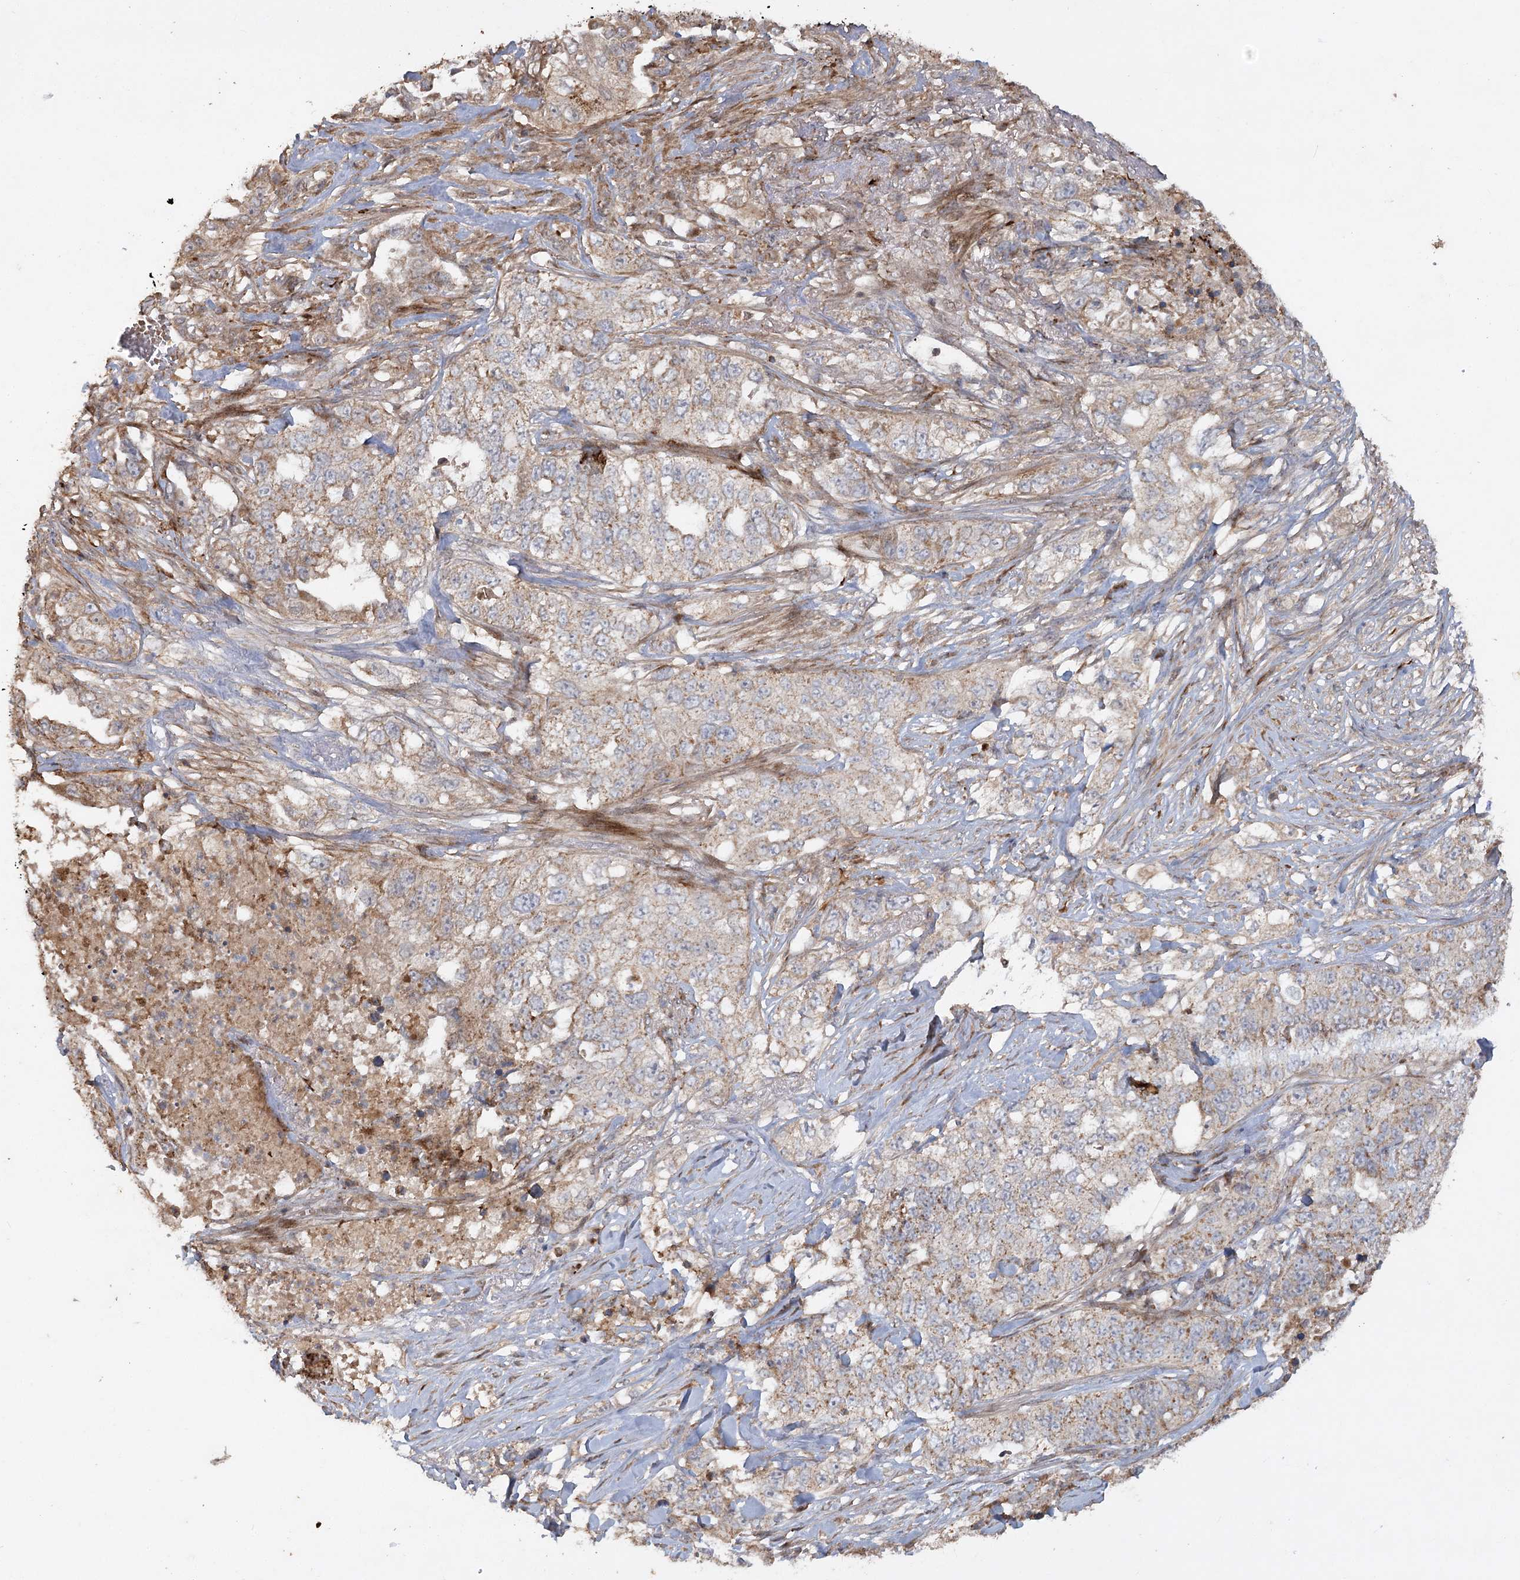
{"staining": {"intensity": "weak", "quantity": "25%-75%", "location": "cytoplasmic/membranous"}, "tissue": "lung cancer", "cell_type": "Tumor cells", "image_type": "cancer", "snomed": [{"axis": "morphology", "description": "Adenocarcinoma, NOS"}, {"axis": "topography", "description": "Lung"}], "caption": "Immunohistochemical staining of human lung cancer (adenocarcinoma) exhibits low levels of weak cytoplasmic/membranous protein positivity in about 25%-75% of tumor cells.", "gene": "KBTBD4", "patient": {"sex": "female", "age": 51}}